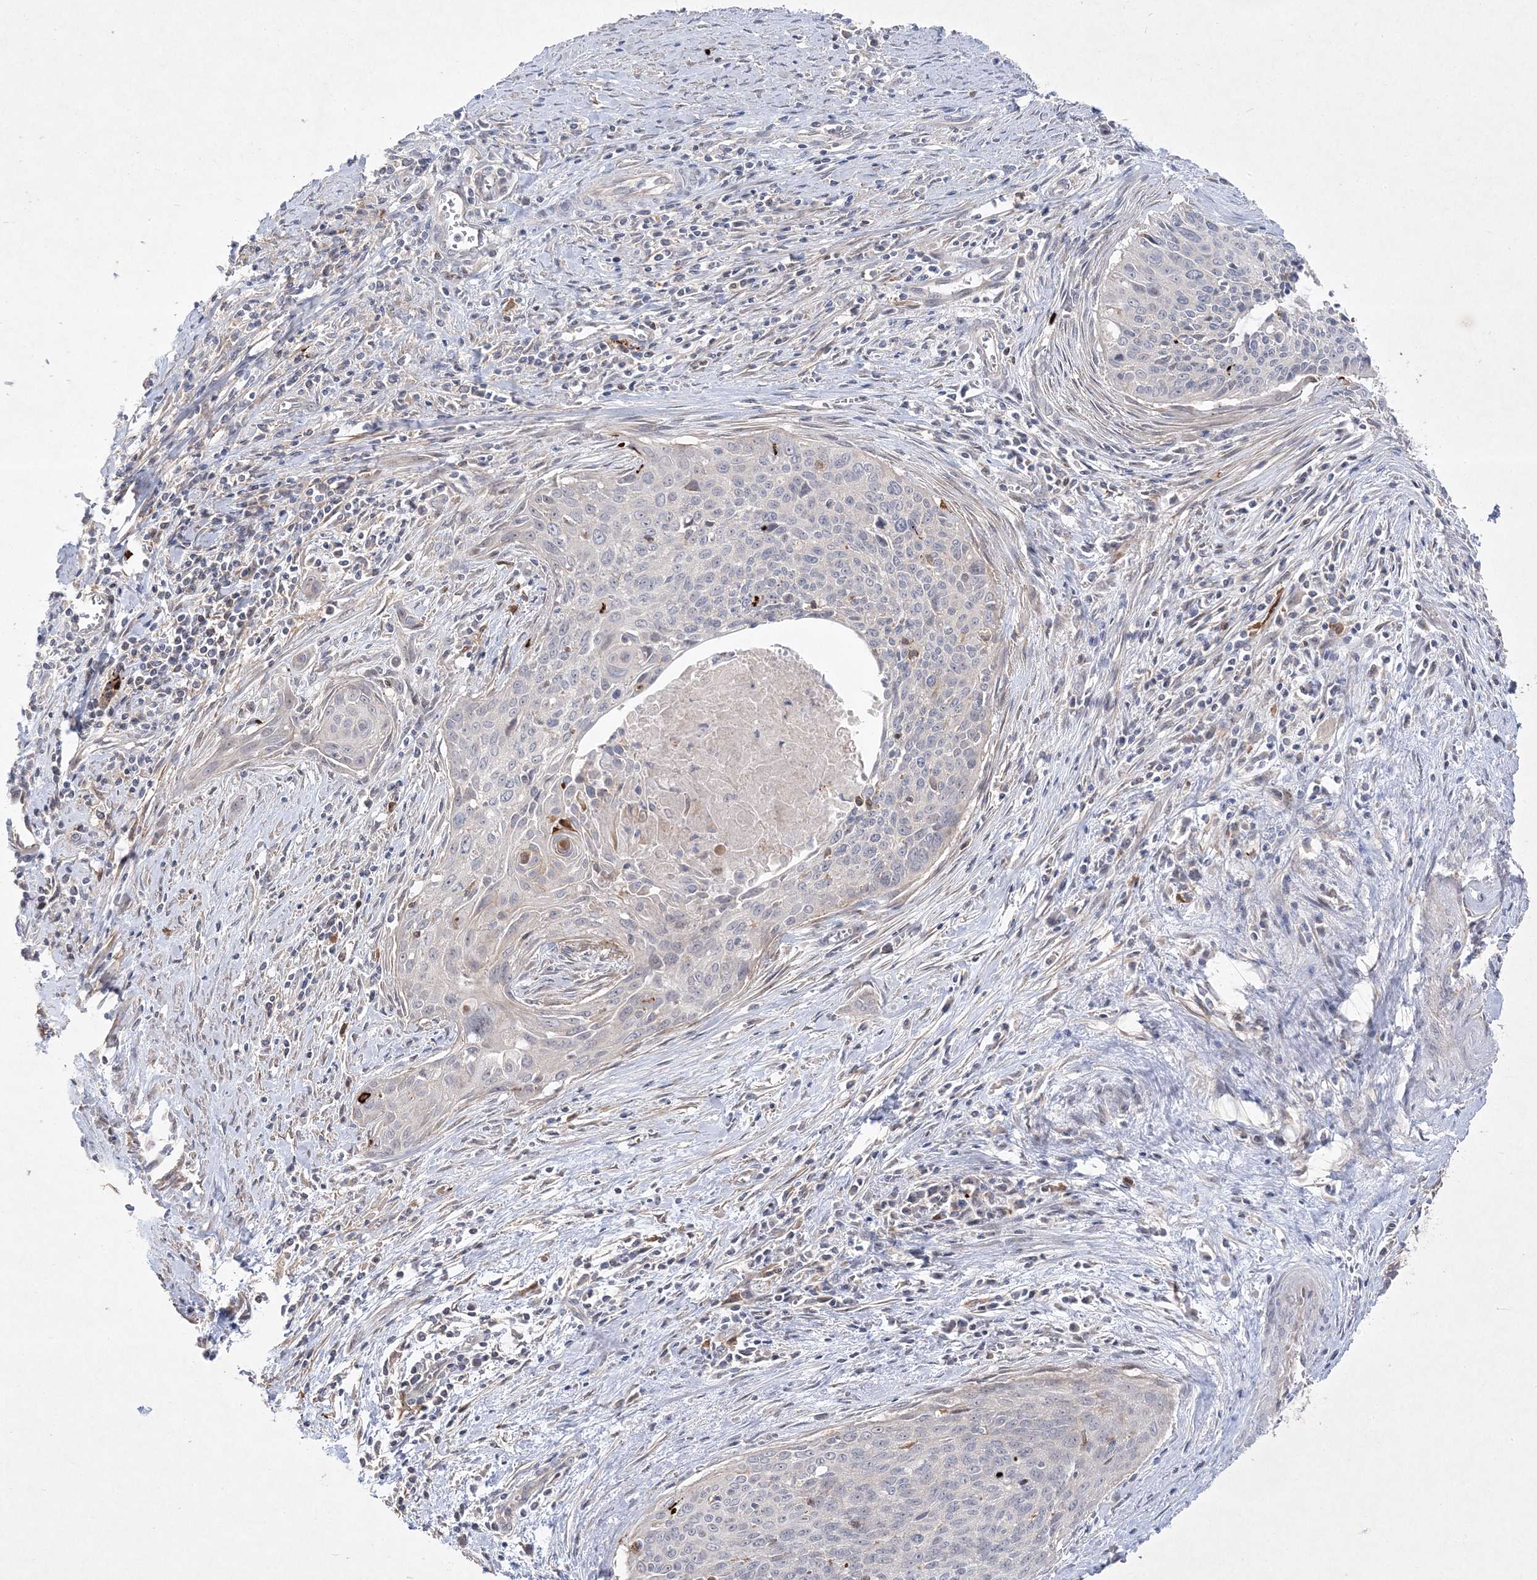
{"staining": {"intensity": "negative", "quantity": "none", "location": "none"}, "tissue": "cervical cancer", "cell_type": "Tumor cells", "image_type": "cancer", "snomed": [{"axis": "morphology", "description": "Squamous cell carcinoma, NOS"}, {"axis": "topography", "description": "Cervix"}], "caption": "Micrograph shows no protein staining in tumor cells of cervical squamous cell carcinoma tissue.", "gene": "CLNK", "patient": {"sex": "female", "age": 55}}